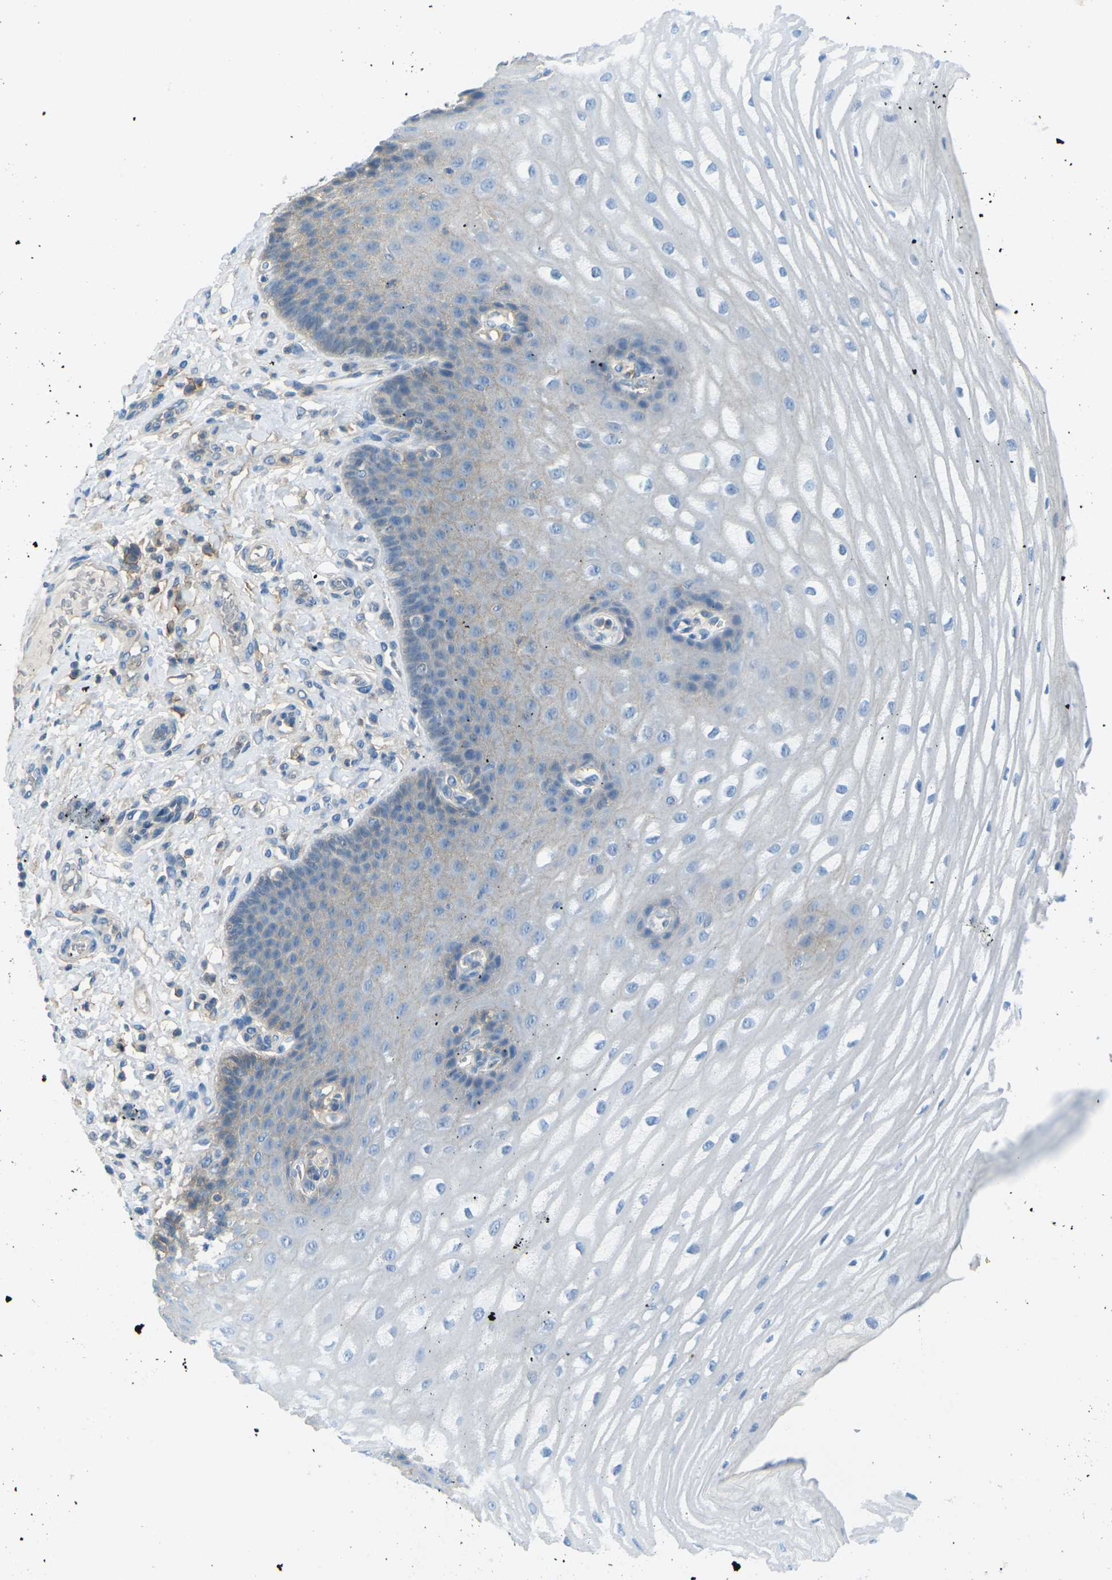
{"staining": {"intensity": "negative", "quantity": "none", "location": "none"}, "tissue": "esophagus", "cell_type": "Squamous epithelial cells", "image_type": "normal", "snomed": [{"axis": "morphology", "description": "Normal tissue, NOS"}, {"axis": "topography", "description": "Esophagus"}], "caption": "Histopathology image shows no significant protein positivity in squamous epithelial cells of benign esophagus.", "gene": "CD47", "patient": {"sex": "male", "age": 54}}